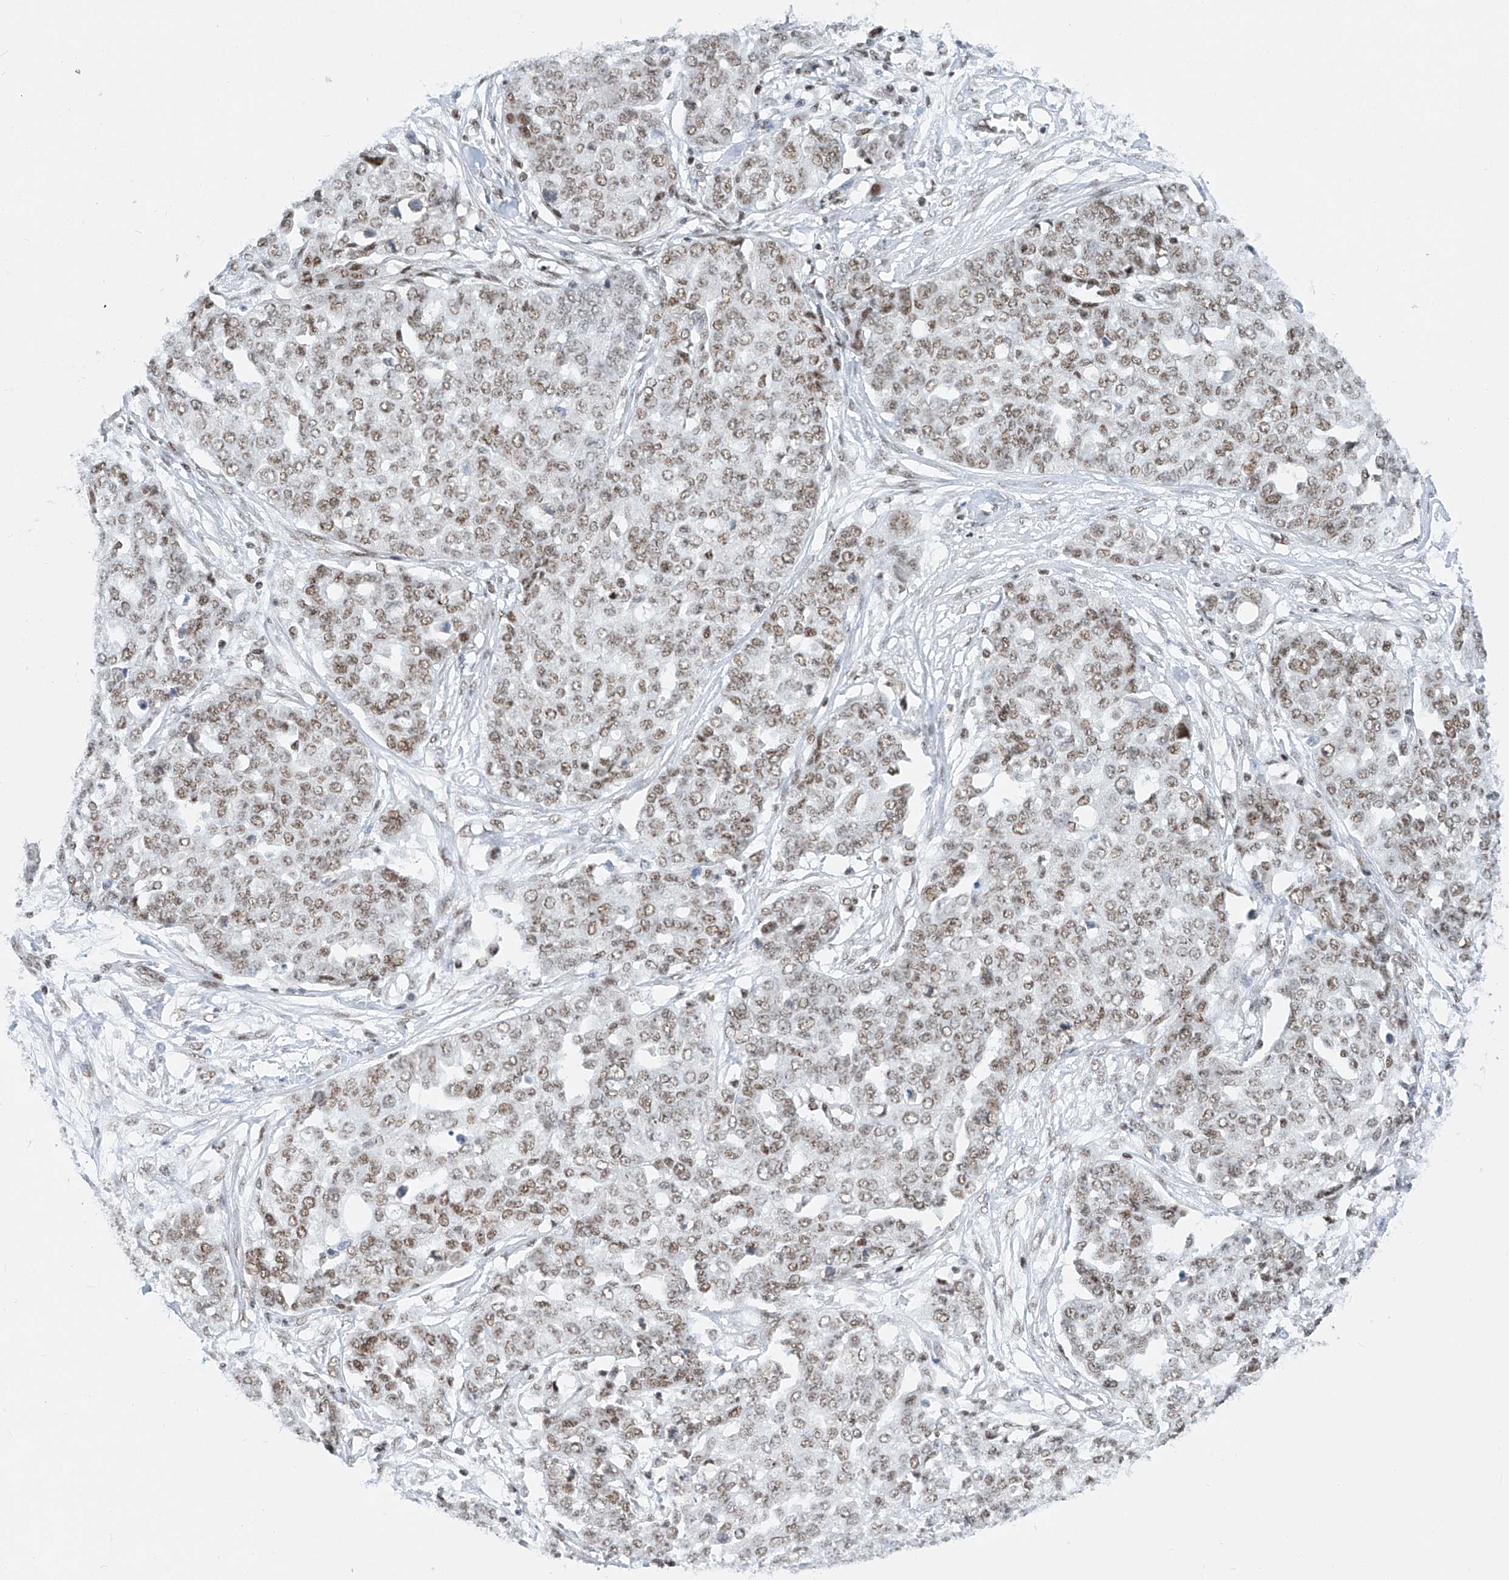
{"staining": {"intensity": "weak", "quantity": ">75%", "location": "nuclear"}, "tissue": "ovarian cancer", "cell_type": "Tumor cells", "image_type": "cancer", "snomed": [{"axis": "morphology", "description": "Cystadenocarcinoma, serous, NOS"}, {"axis": "topography", "description": "Soft tissue"}, {"axis": "topography", "description": "Ovary"}], "caption": "The photomicrograph displays staining of ovarian cancer, revealing weak nuclear protein positivity (brown color) within tumor cells. The protein is stained brown, and the nuclei are stained in blue (DAB IHC with brightfield microscopy, high magnification).", "gene": "TAF4", "patient": {"sex": "female", "age": 57}}